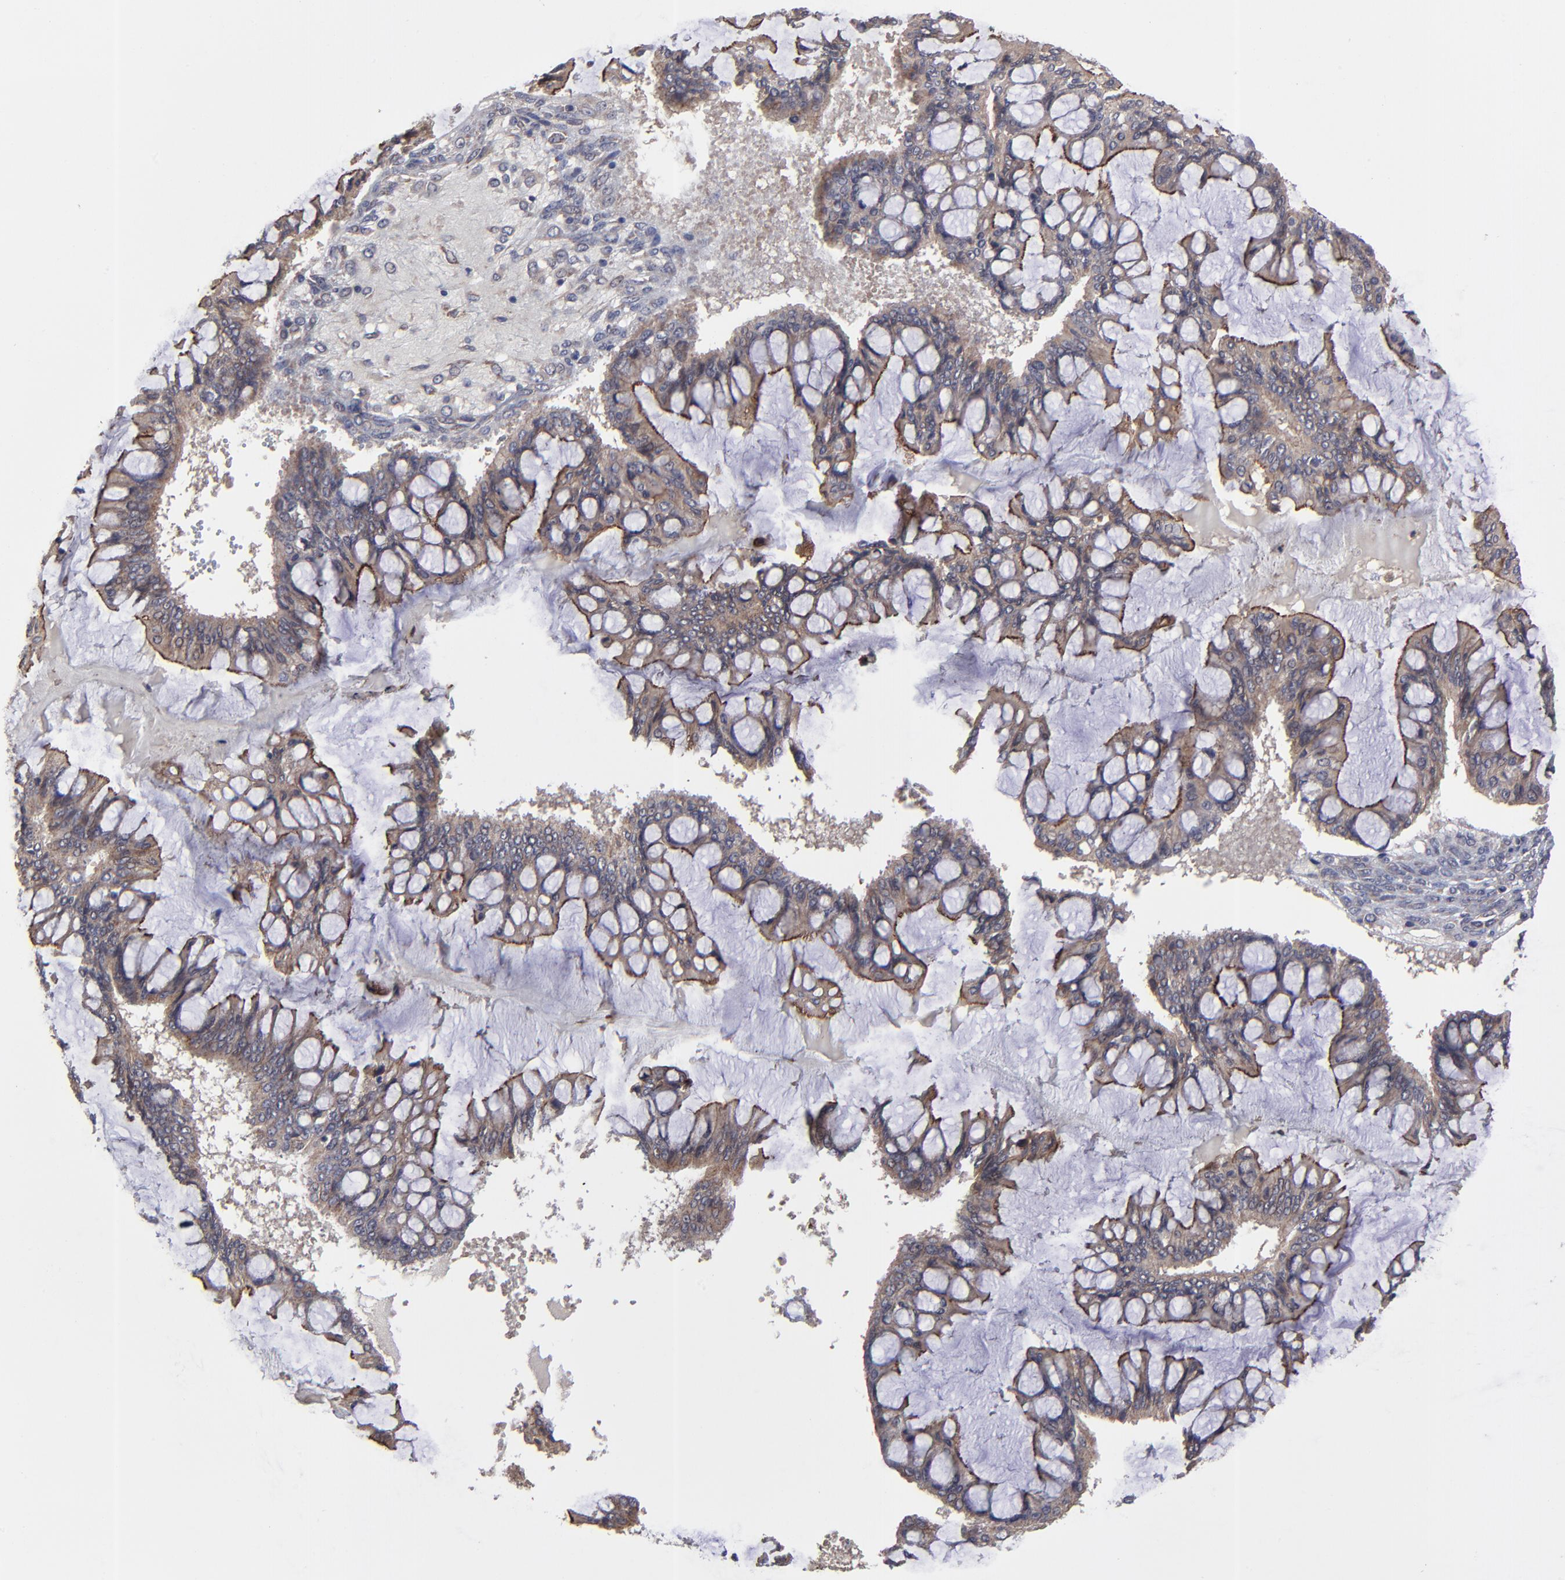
{"staining": {"intensity": "moderate", "quantity": "25%-75%", "location": "cytoplasmic/membranous"}, "tissue": "ovarian cancer", "cell_type": "Tumor cells", "image_type": "cancer", "snomed": [{"axis": "morphology", "description": "Cystadenocarcinoma, mucinous, NOS"}, {"axis": "topography", "description": "Ovary"}], "caption": "Mucinous cystadenocarcinoma (ovarian) stained with DAB immunohistochemistry displays medium levels of moderate cytoplasmic/membranous staining in approximately 25%-75% of tumor cells.", "gene": "ZNF780B", "patient": {"sex": "female", "age": 73}}